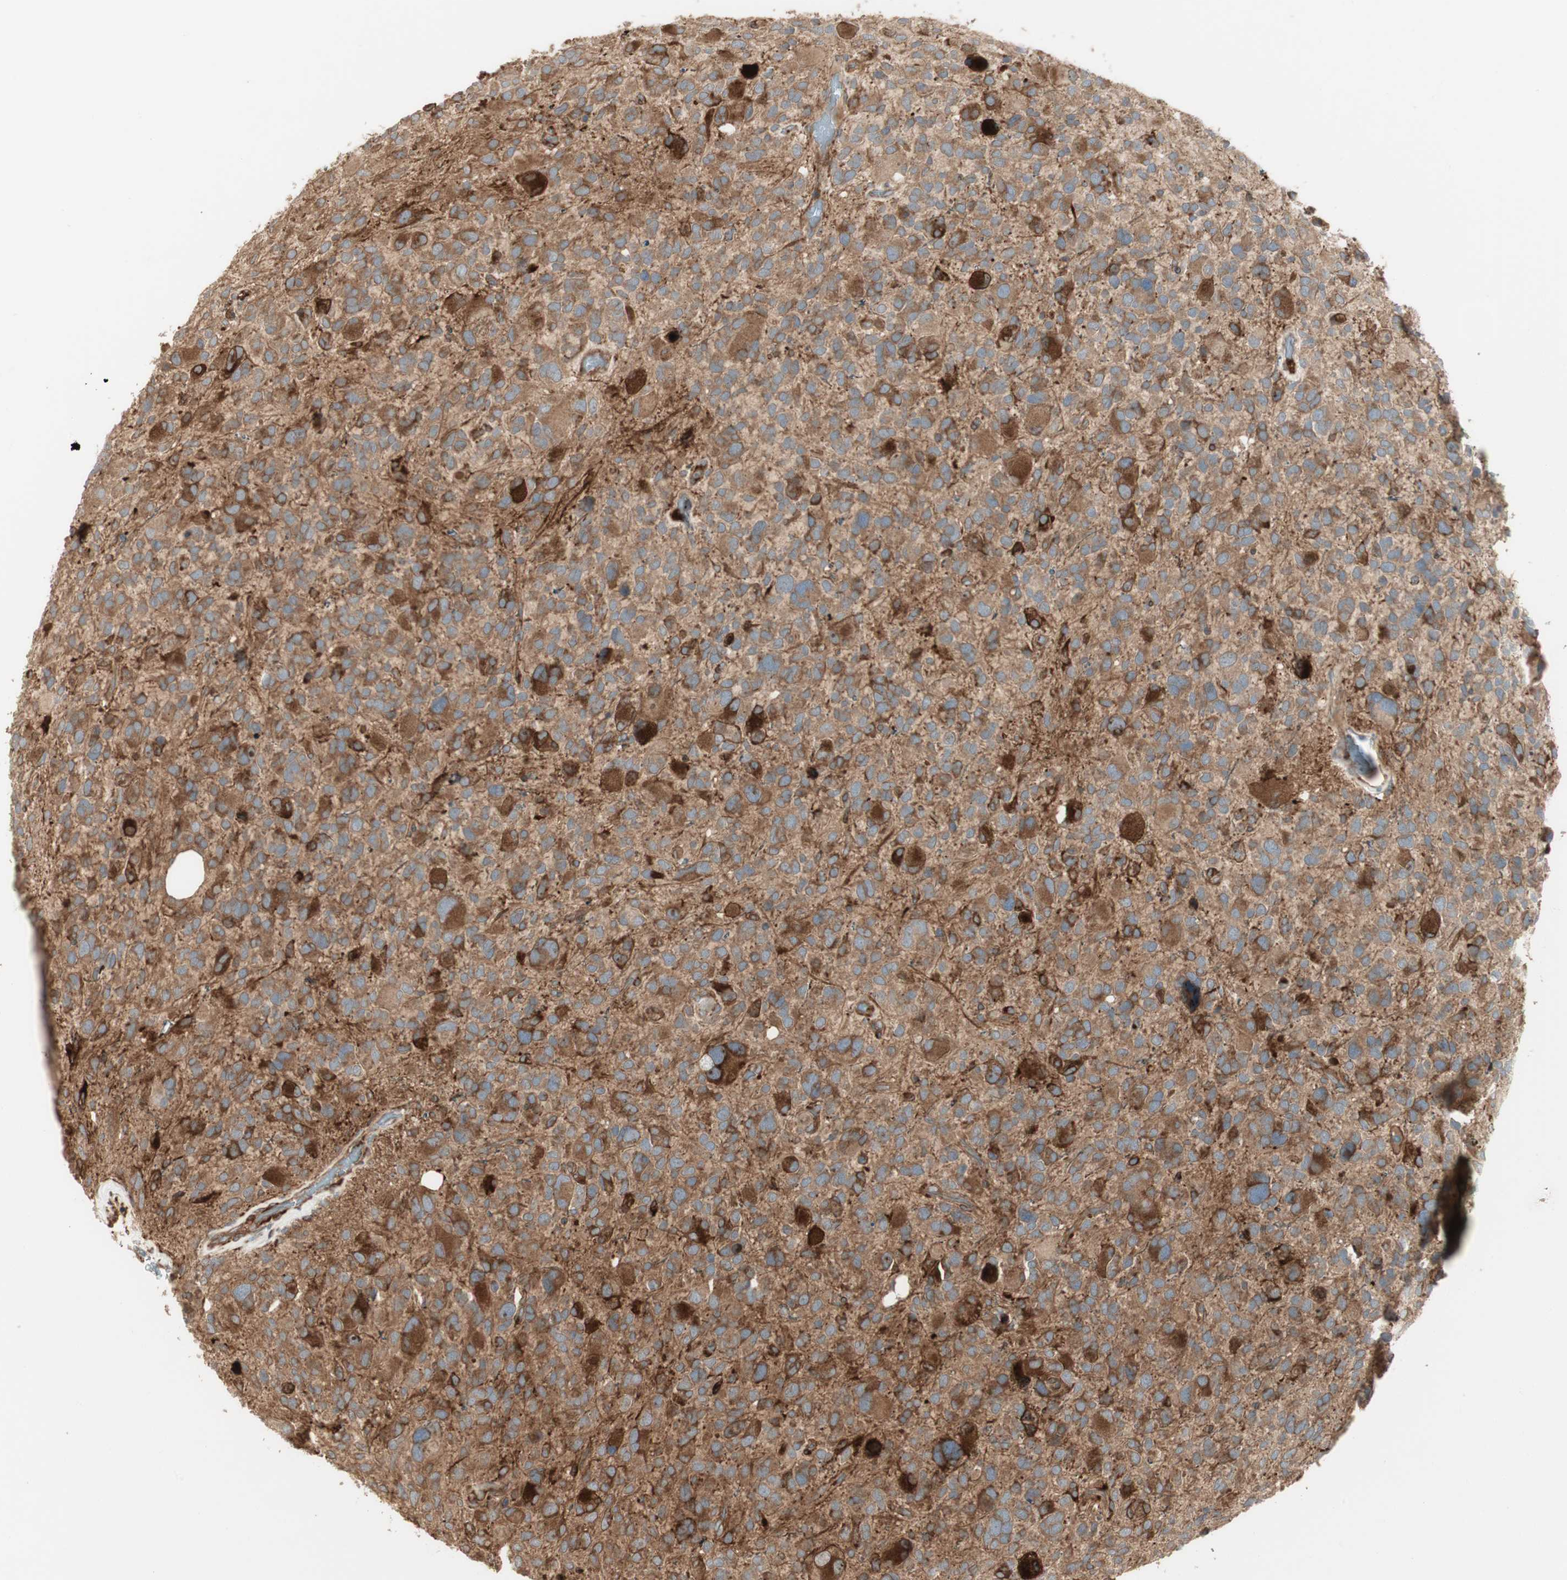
{"staining": {"intensity": "strong", "quantity": "25%-75%", "location": "cytoplasmic/membranous"}, "tissue": "glioma", "cell_type": "Tumor cells", "image_type": "cancer", "snomed": [{"axis": "morphology", "description": "Glioma, malignant, High grade"}, {"axis": "topography", "description": "Brain"}], "caption": "Glioma stained with immunohistochemistry (IHC) reveals strong cytoplasmic/membranous expression in about 25%-75% of tumor cells. Nuclei are stained in blue.", "gene": "PRKG1", "patient": {"sex": "male", "age": 48}}